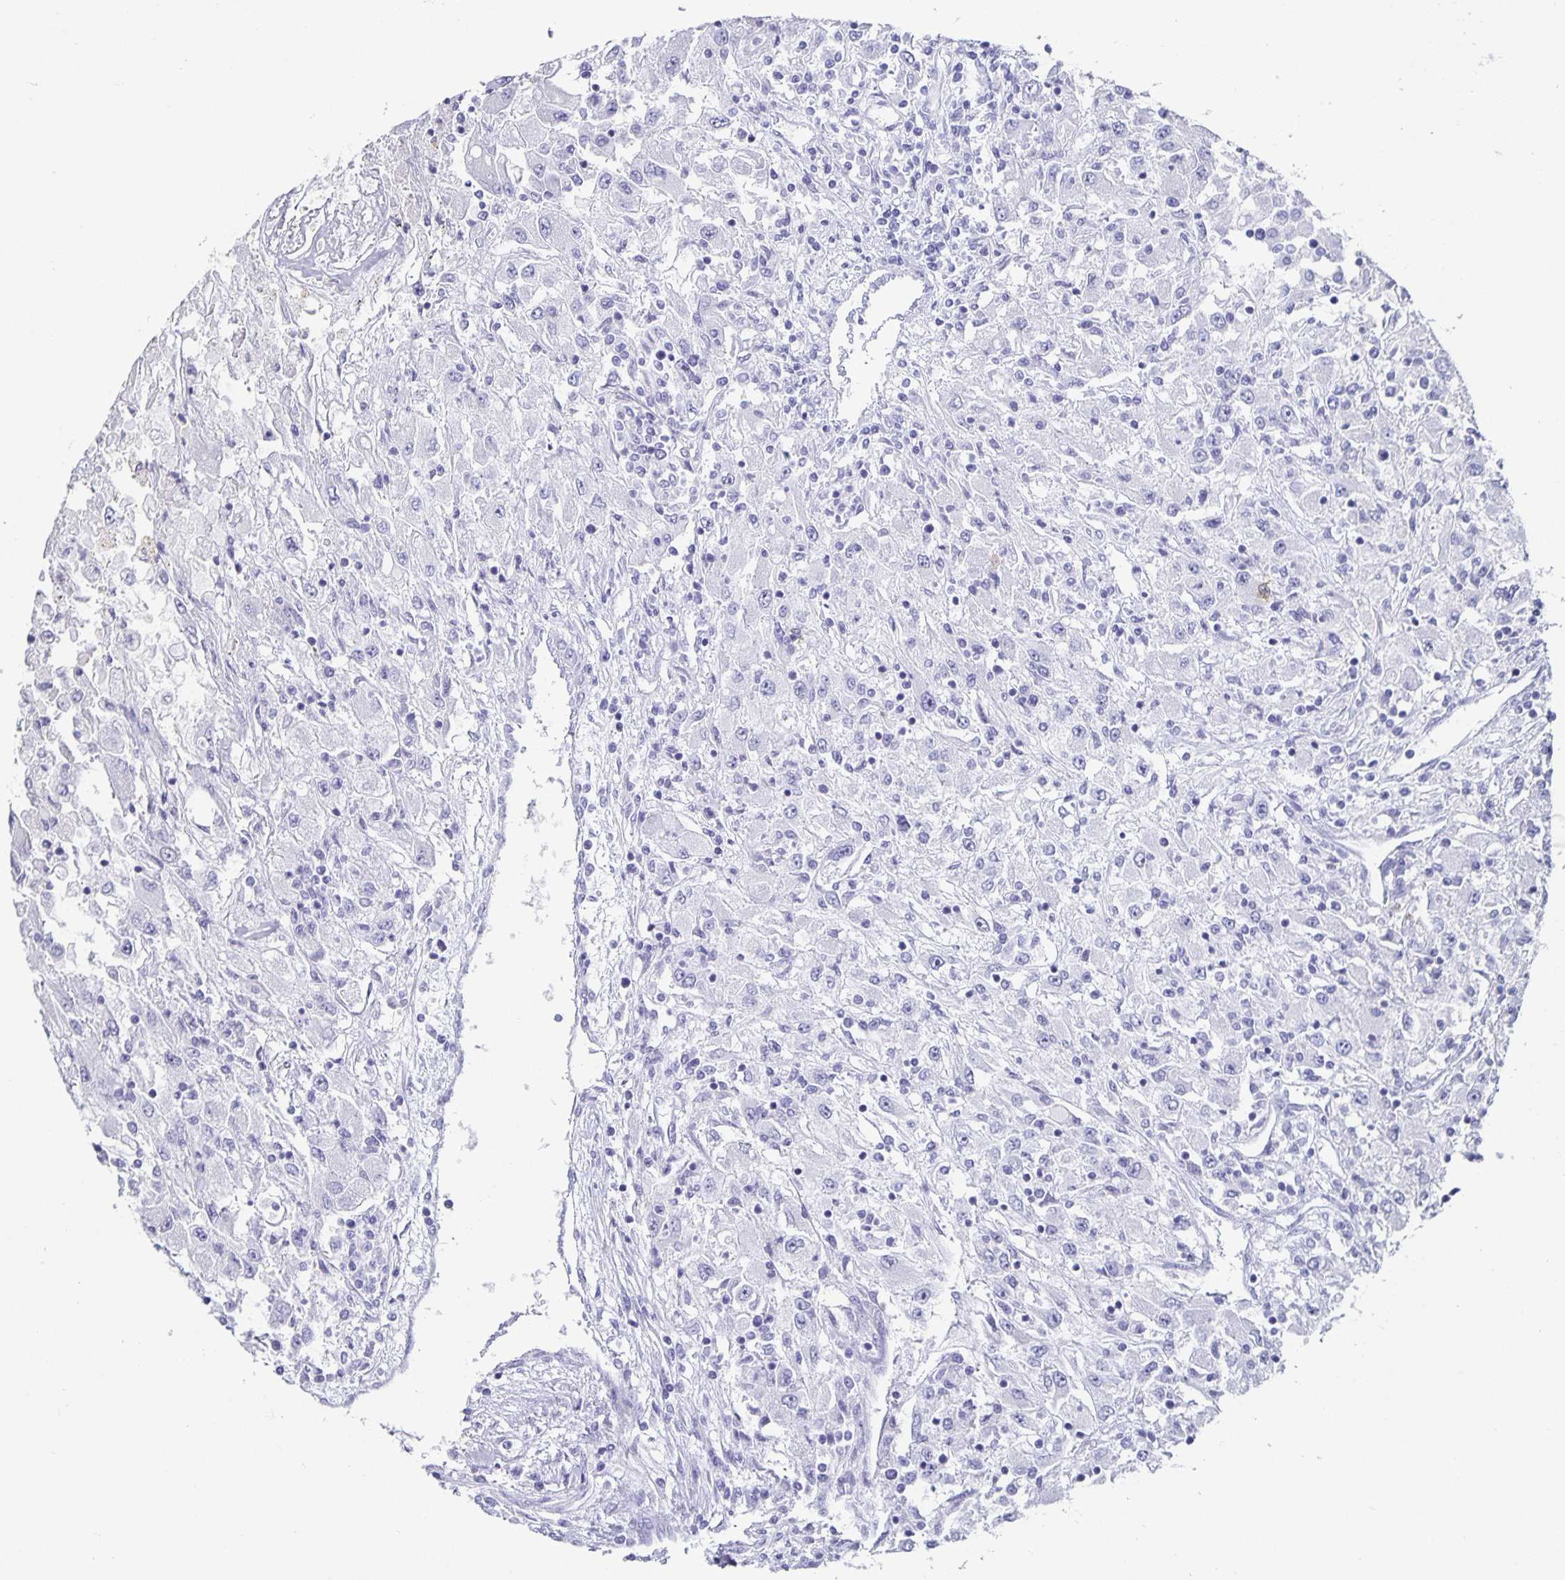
{"staining": {"intensity": "negative", "quantity": "none", "location": "none"}, "tissue": "renal cancer", "cell_type": "Tumor cells", "image_type": "cancer", "snomed": [{"axis": "morphology", "description": "Adenocarcinoma, NOS"}, {"axis": "topography", "description": "Kidney"}], "caption": "There is no significant staining in tumor cells of adenocarcinoma (renal).", "gene": "CHGA", "patient": {"sex": "female", "age": 67}}